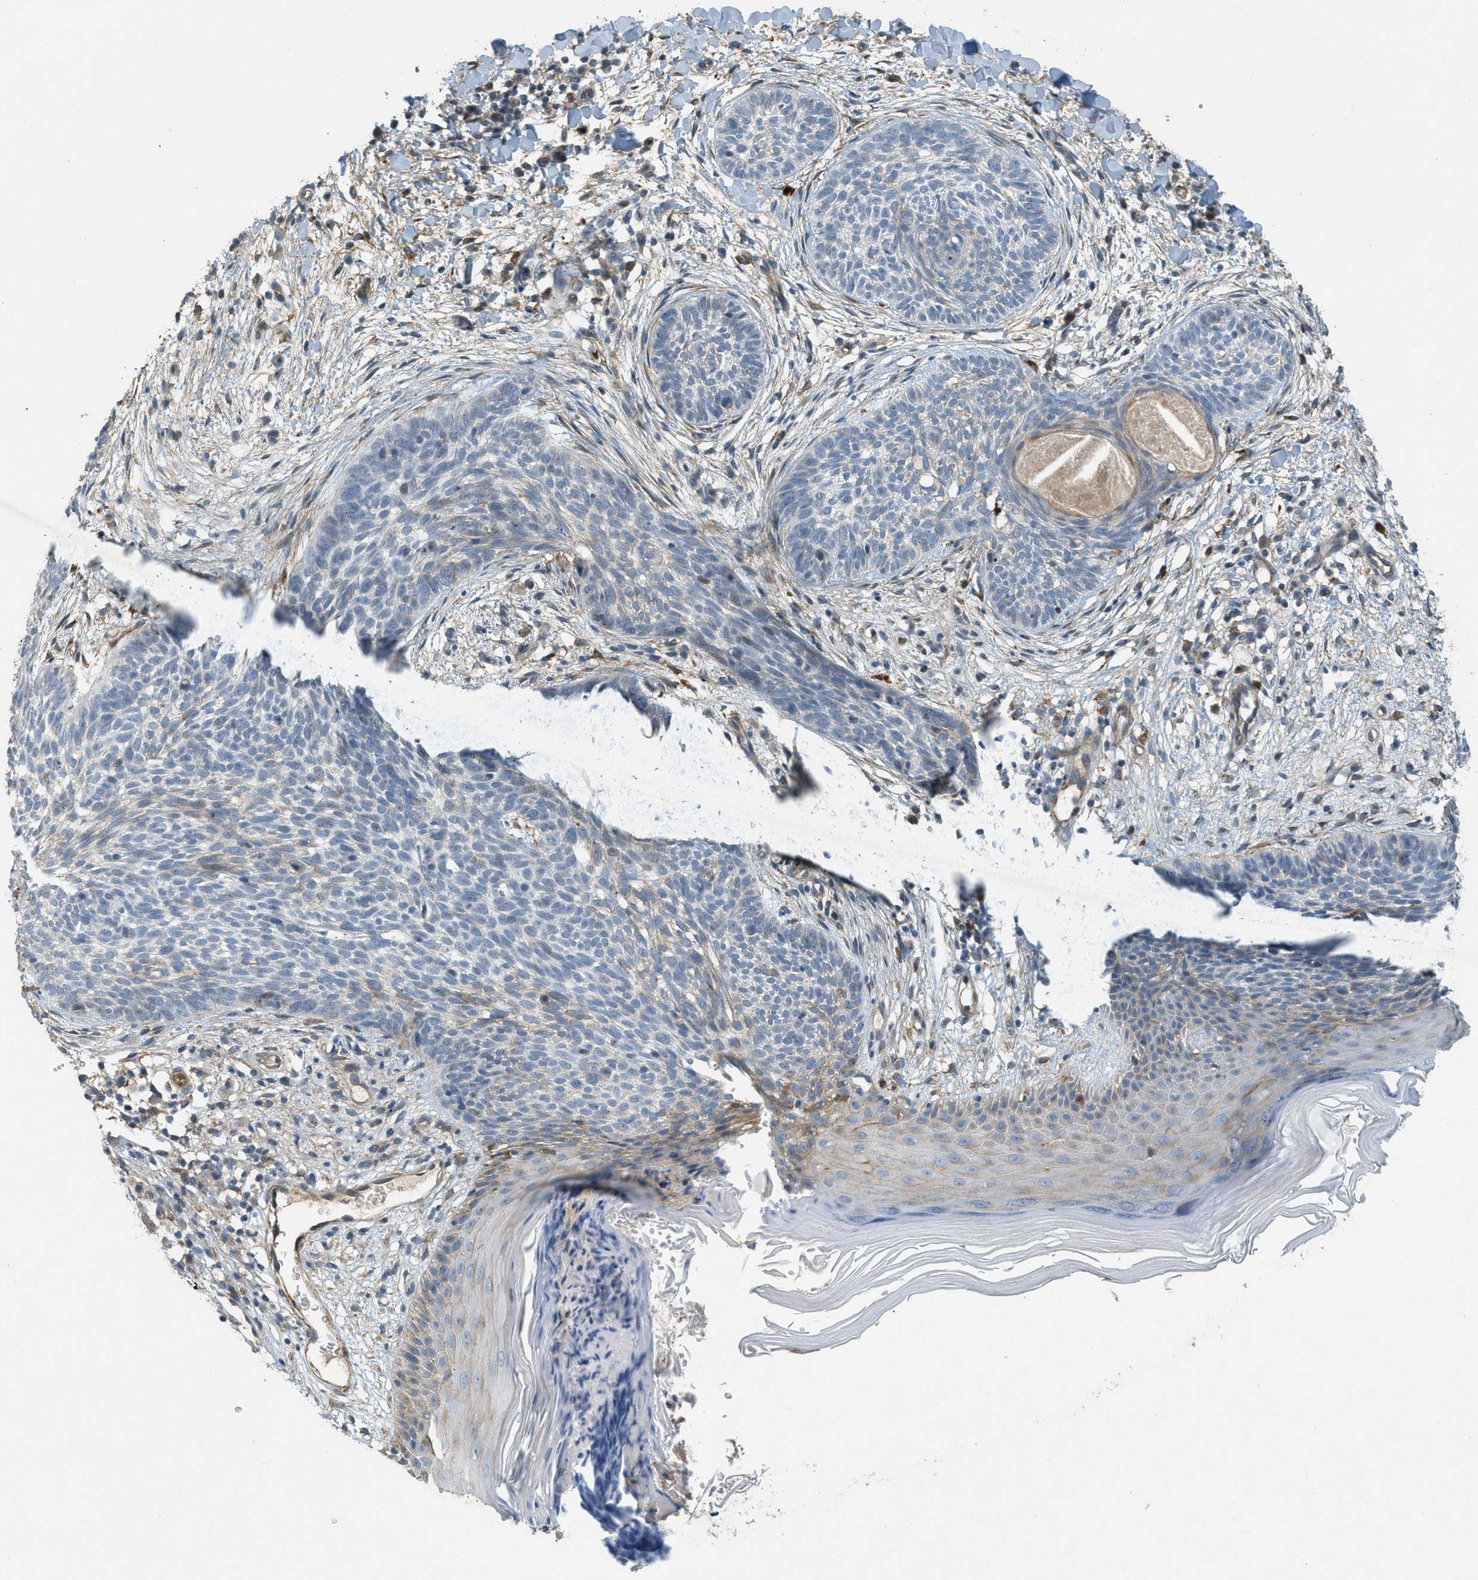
{"staining": {"intensity": "weak", "quantity": "<25%", "location": "cytoplasmic/membranous"}, "tissue": "skin cancer", "cell_type": "Tumor cells", "image_type": "cancer", "snomed": [{"axis": "morphology", "description": "Basal cell carcinoma"}, {"axis": "topography", "description": "Skin"}], "caption": "A histopathology image of basal cell carcinoma (skin) stained for a protein displays no brown staining in tumor cells.", "gene": "ADCY5", "patient": {"sex": "female", "age": 59}}